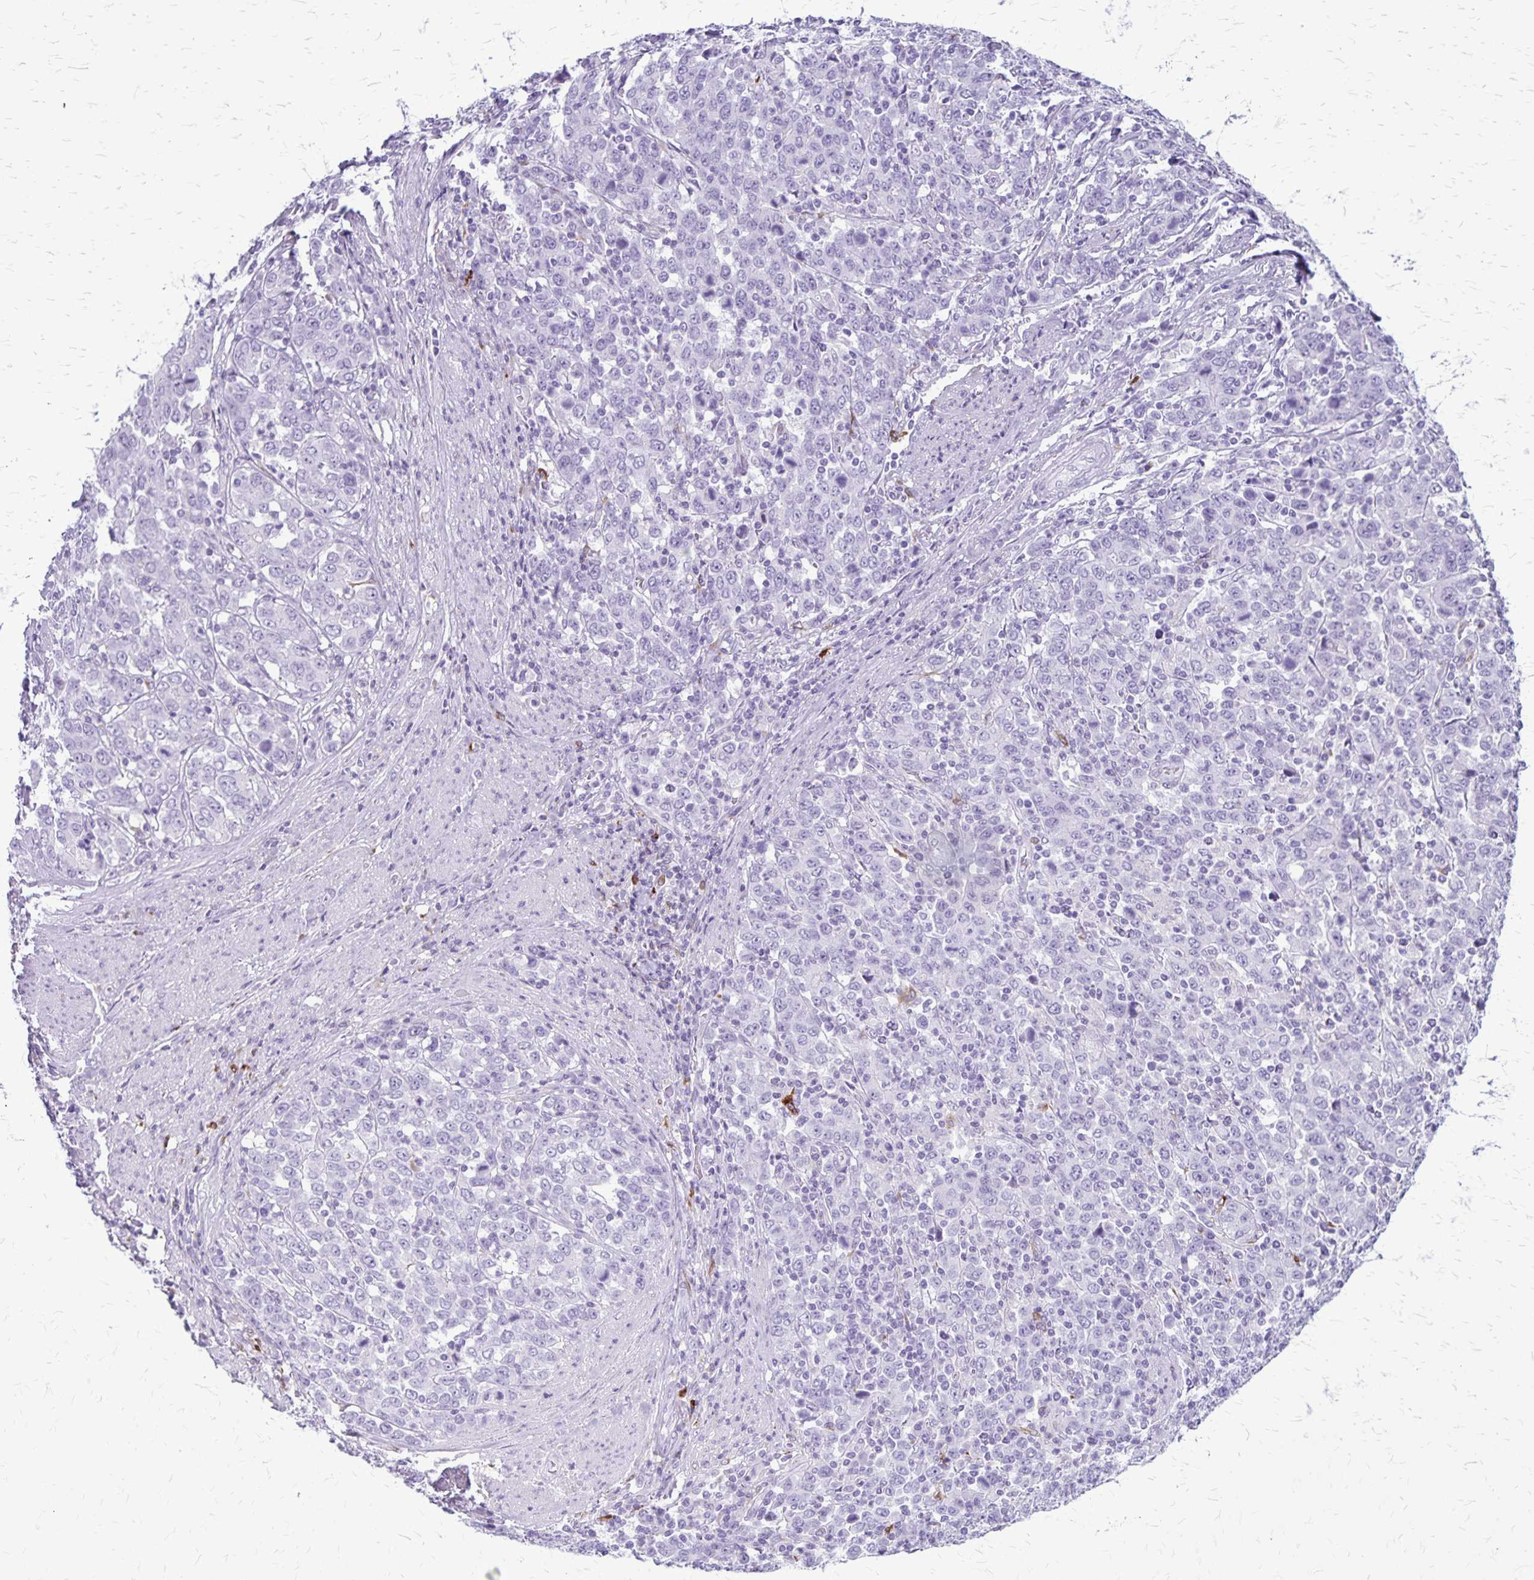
{"staining": {"intensity": "negative", "quantity": "none", "location": "none"}, "tissue": "stomach cancer", "cell_type": "Tumor cells", "image_type": "cancer", "snomed": [{"axis": "morphology", "description": "Adenocarcinoma, NOS"}, {"axis": "topography", "description": "Stomach, upper"}], "caption": "Immunohistochemistry (IHC) of stomach adenocarcinoma shows no staining in tumor cells.", "gene": "RTN1", "patient": {"sex": "male", "age": 69}}